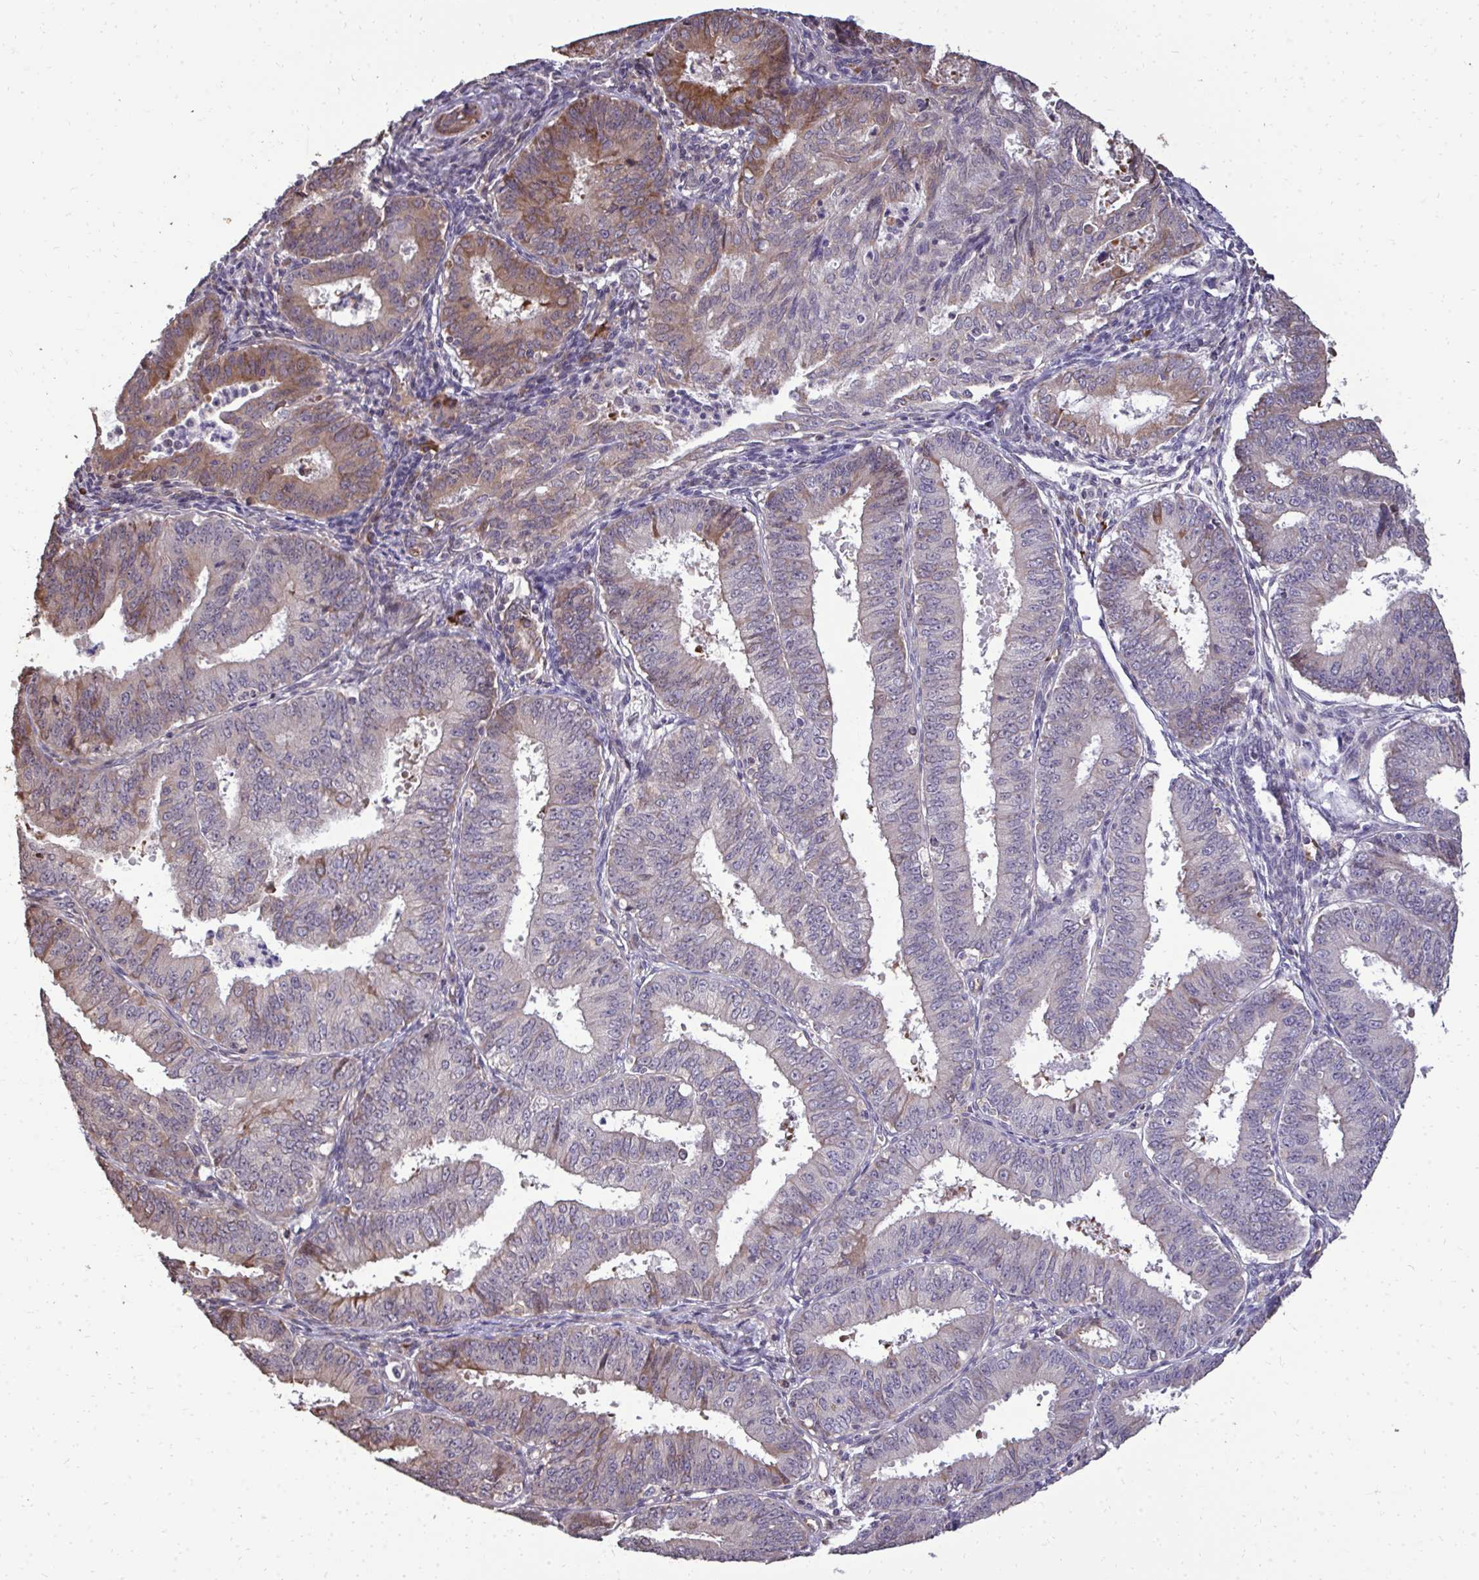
{"staining": {"intensity": "moderate", "quantity": "<25%", "location": "cytoplasmic/membranous"}, "tissue": "endometrial cancer", "cell_type": "Tumor cells", "image_type": "cancer", "snomed": [{"axis": "morphology", "description": "Adenocarcinoma, NOS"}, {"axis": "topography", "description": "Endometrium"}], "caption": "About <25% of tumor cells in endometrial cancer demonstrate moderate cytoplasmic/membranous protein positivity as visualized by brown immunohistochemical staining.", "gene": "FIBCD1", "patient": {"sex": "female", "age": 73}}